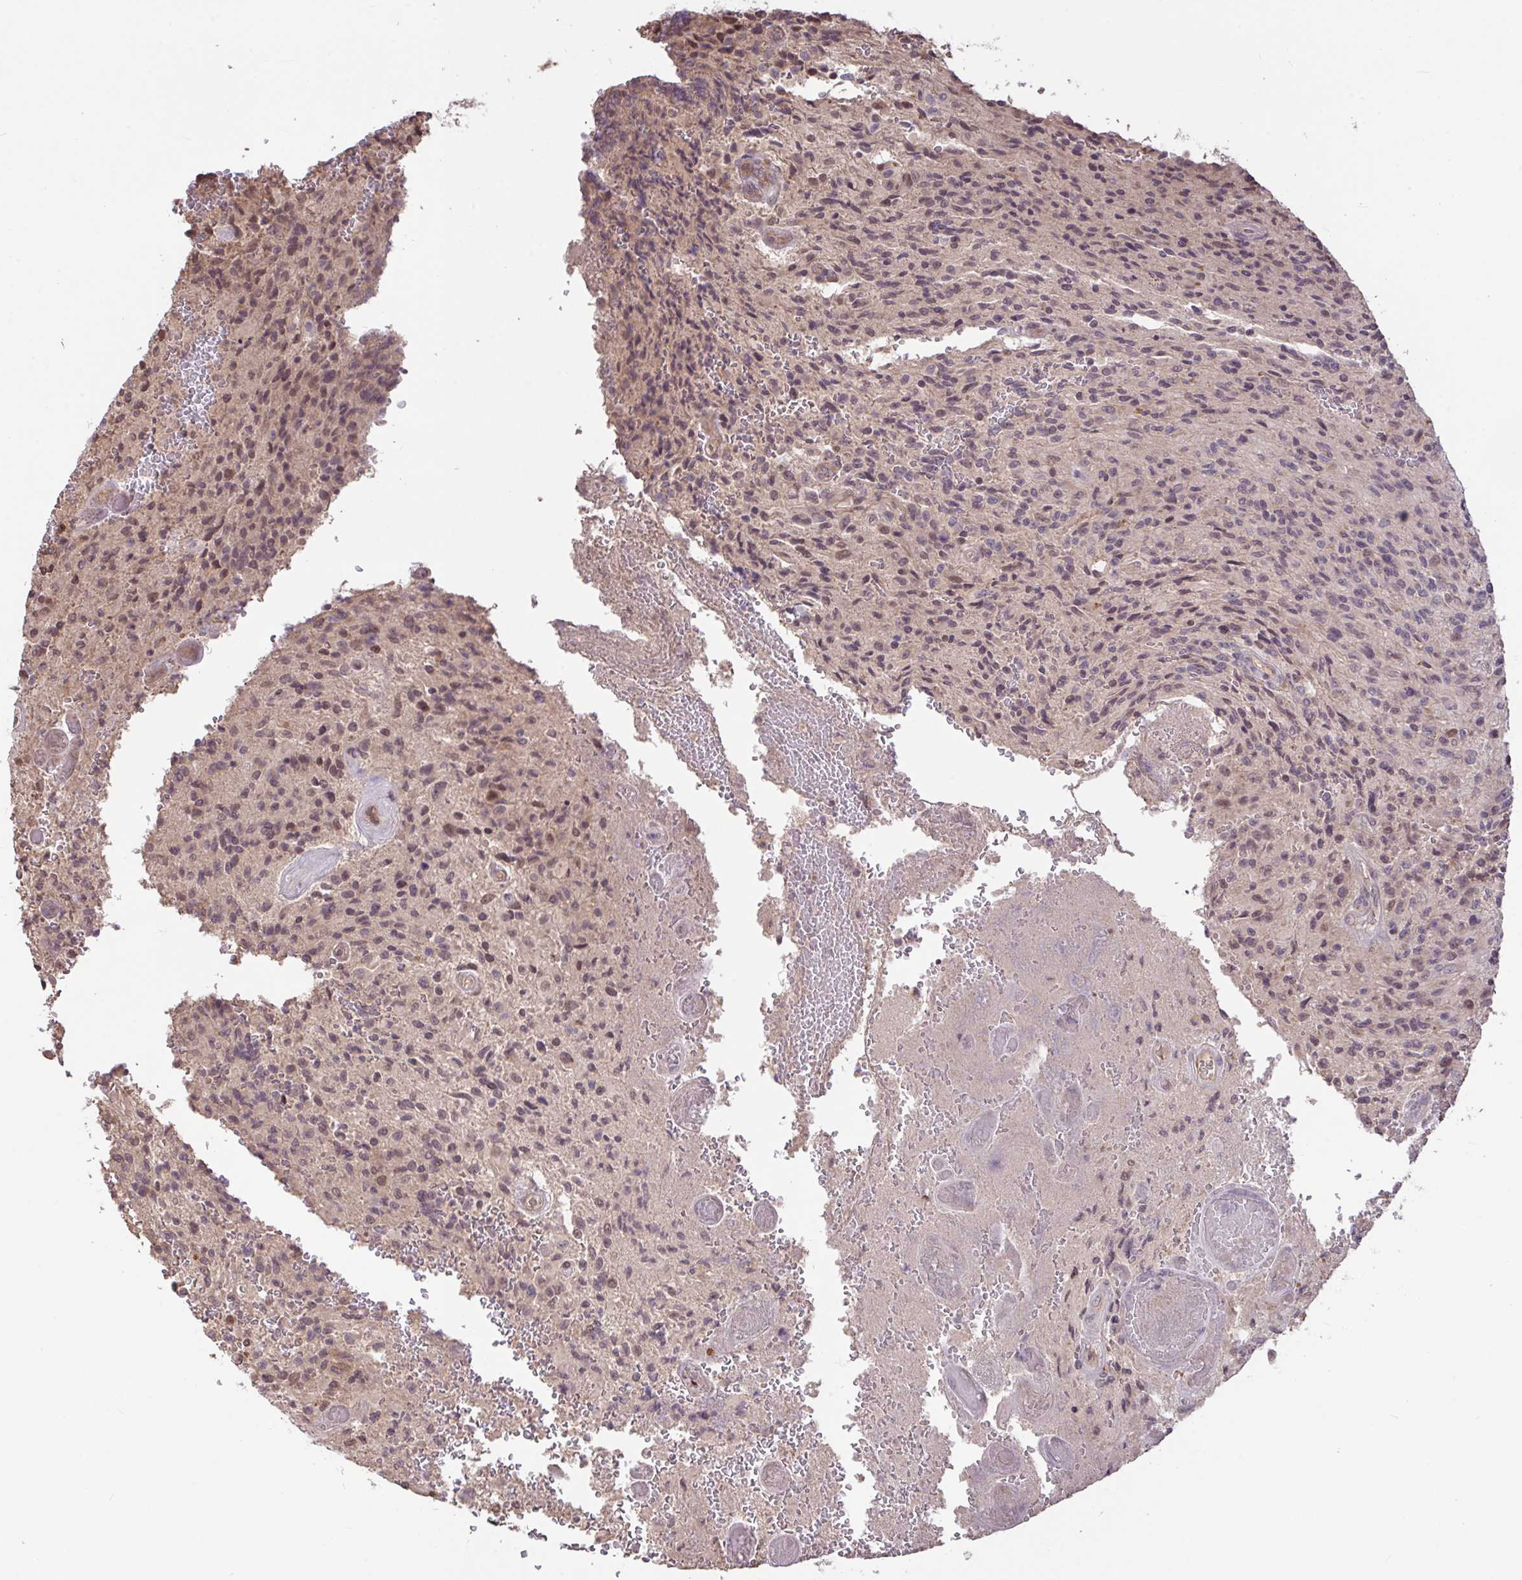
{"staining": {"intensity": "weak", "quantity": ">75%", "location": "nuclear"}, "tissue": "glioma", "cell_type": "Tumor cells", "image_type": "cancer", "snomed": [{"axis": "morphology", "description": "Normal tissue, NOS"}, {"axis": "morphology", "description": "Glioma, malignant, High grade"}, {"axis": "topography", "description": "Cerebral cortex"}], "caption": "DAB immunohistochemical staining of human high-grade glioma (malignant) demonstrates weak nuclear protein positivity in about >75% of tumor cells.", "gene": "FCER1A", "patient": {"sex": "male", "age": 56}}